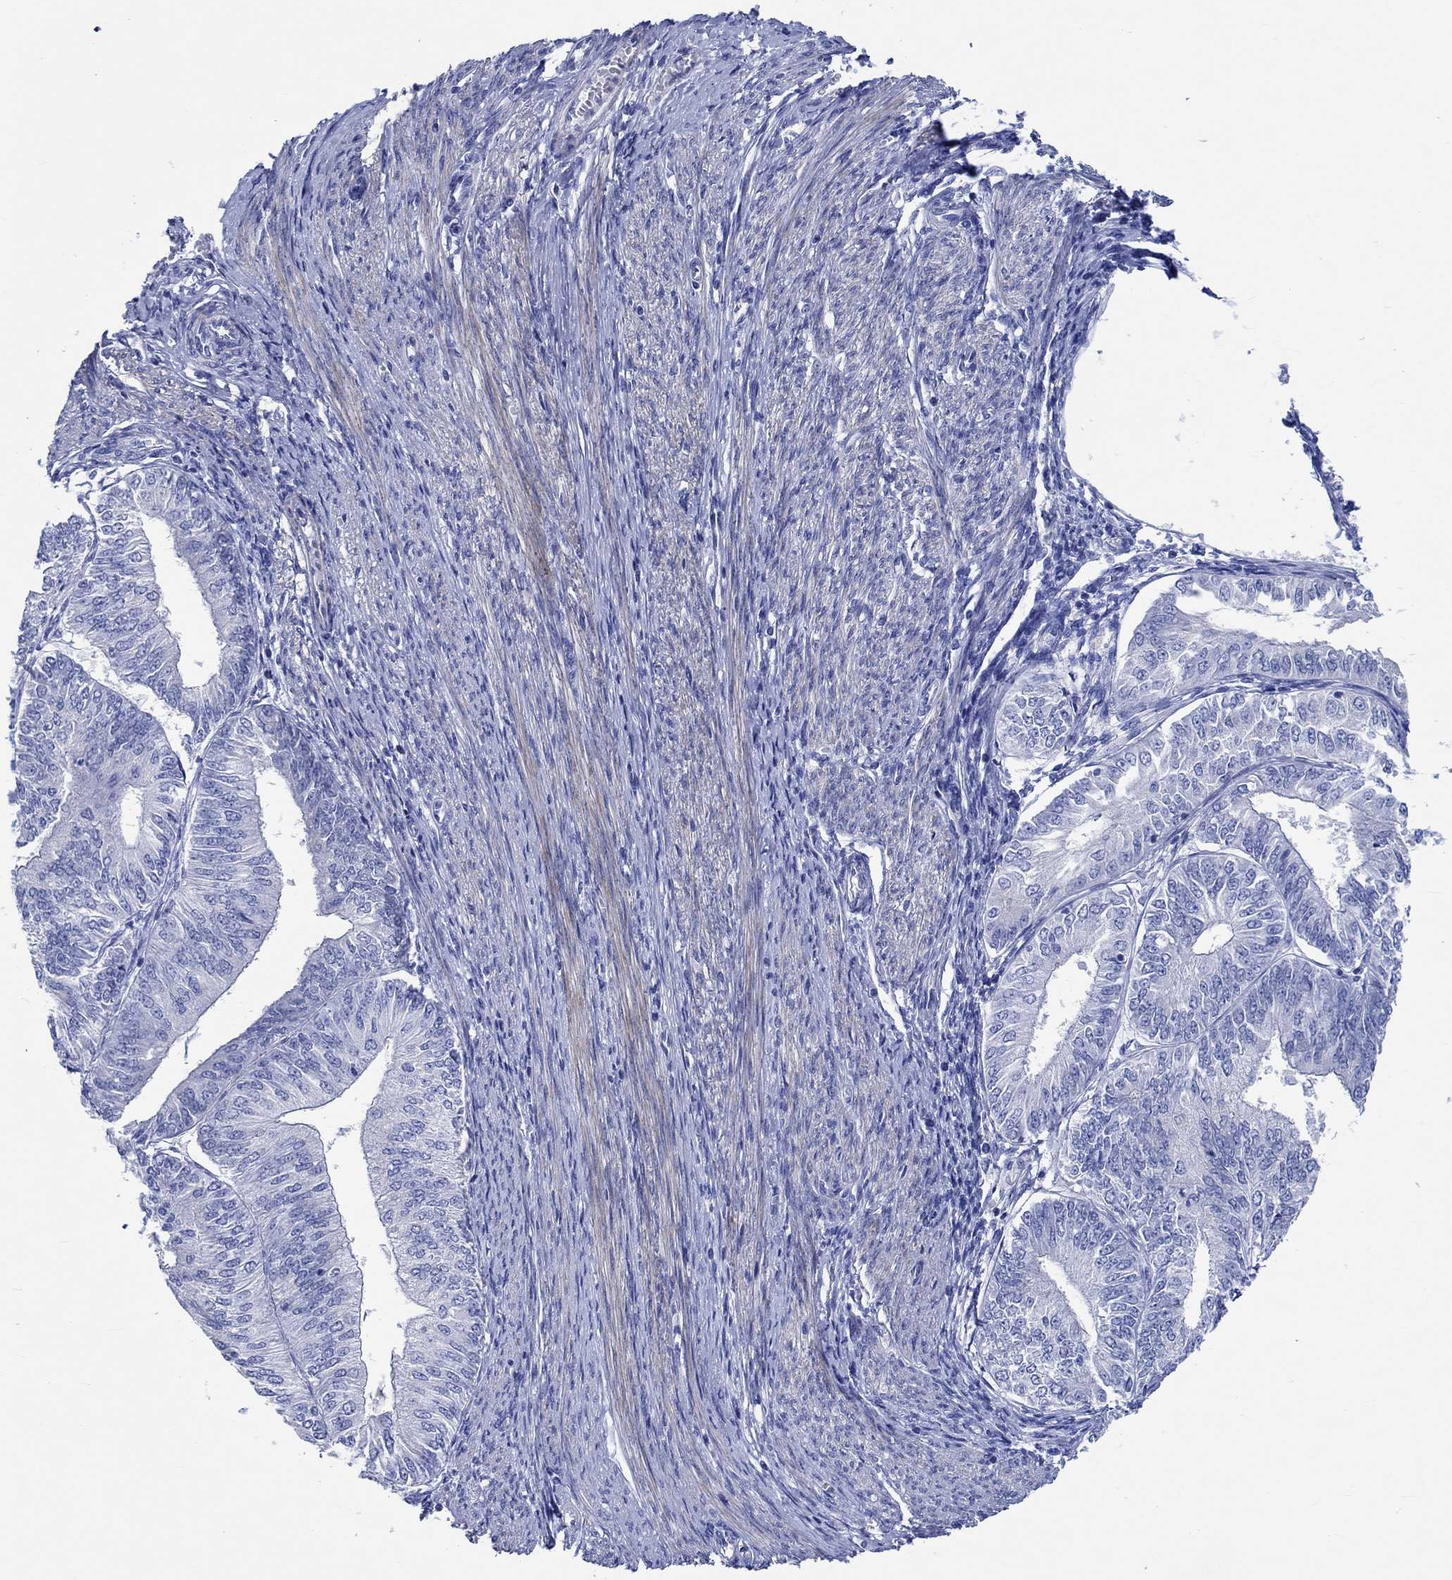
{"staining": {"intensity": "negative", "quantity": "none", "location": "none"}, "tissue": "endometrial cancer", "cell_type": "Tumor cells", "image_type": "cancer", "snomed": [{"axis": "morphology", "description": "Adenocarcinoma, NOS"}, {"axis": "topography", "description": "Endometrium"}], "caption": "IHC of adenocarcinoma (endometrial) shows no staining in tumor cells.", "gene": "SHISA4", "patient": {"sex": "female", "age": 58}}